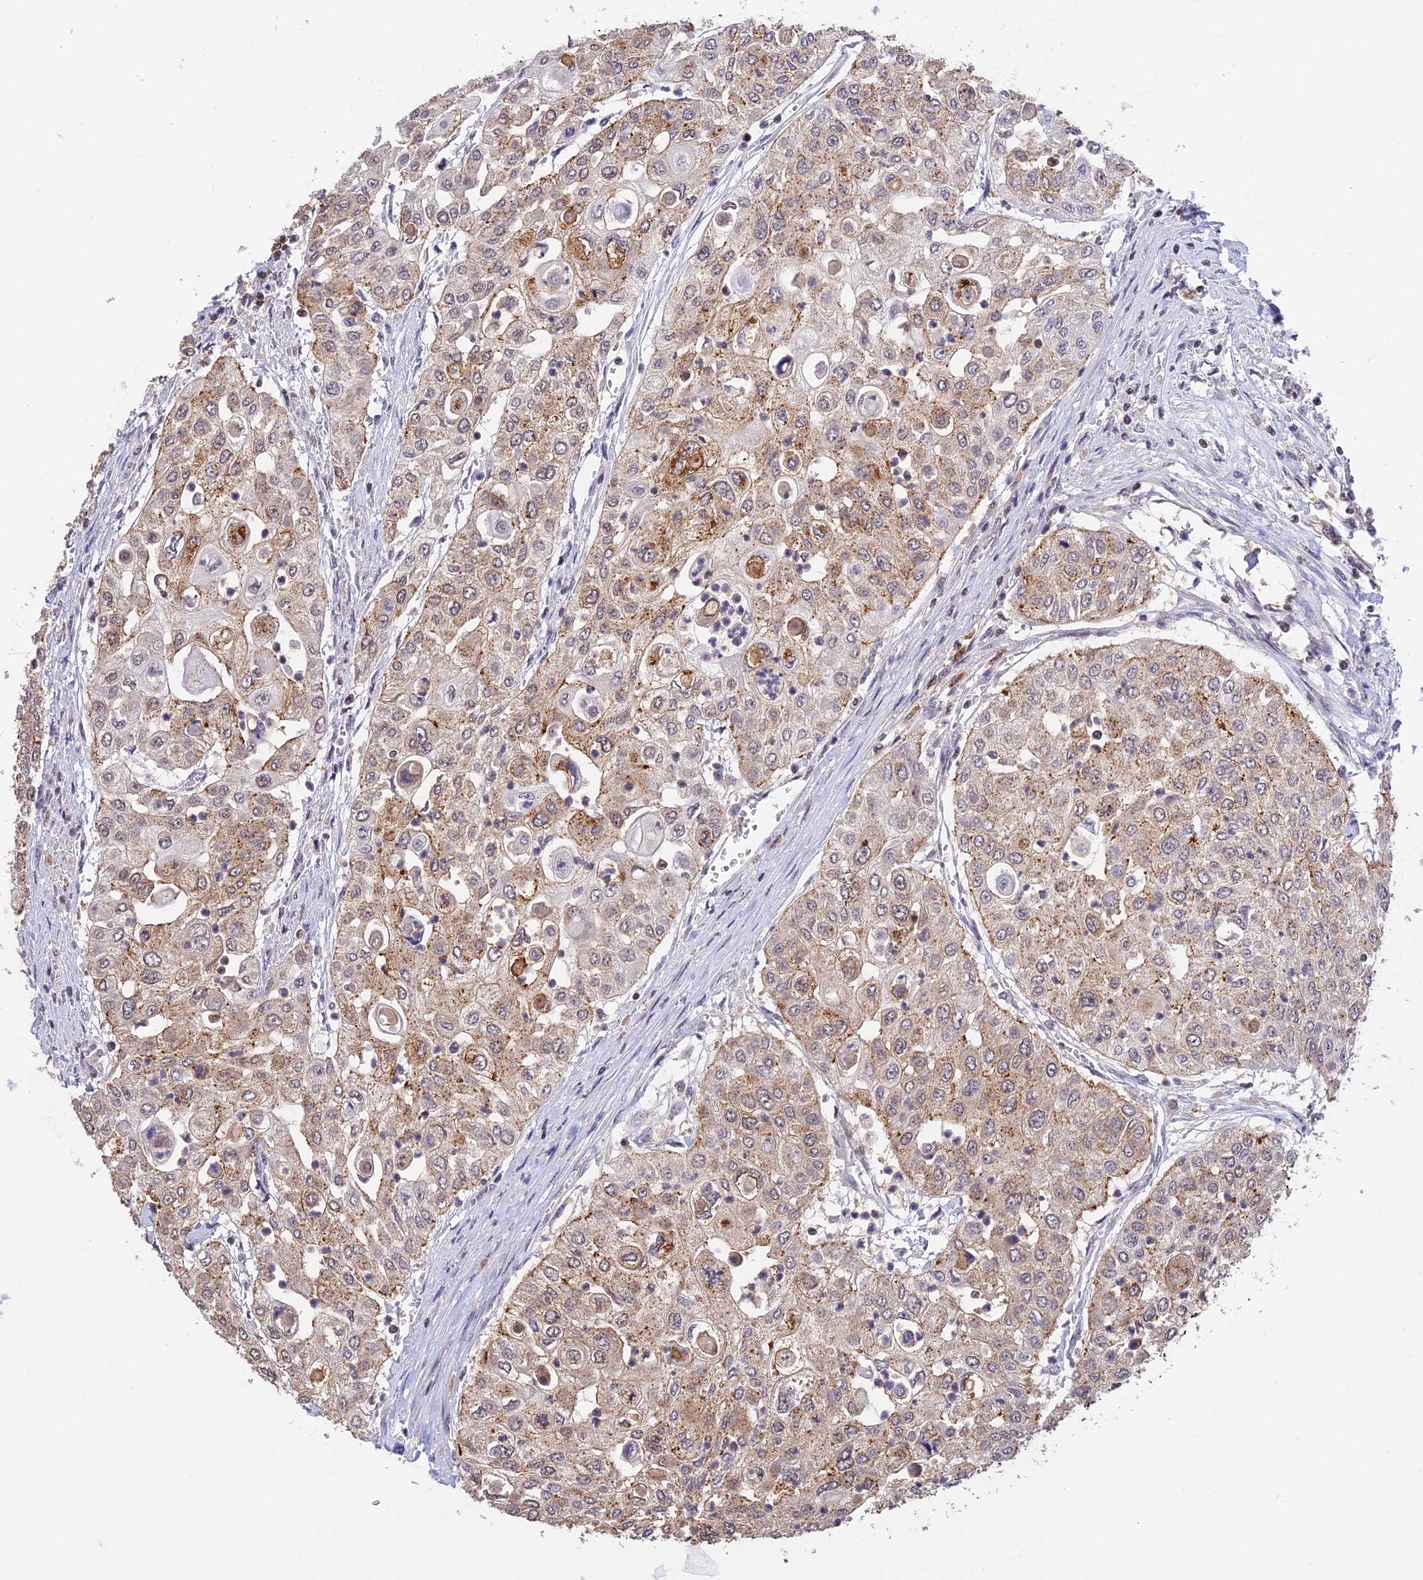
{"staining": {"intensity": "moderate", "quantity": ">75%", "location": "cytoplasmic/membranous"}, "tissue": "urothelial cancer", "cell_type": "Tumor cells", "image_type": "cancer", "snomed": [{"axis": "morphology", "description": "Urothelial carcinoma, High grade"}, {"axis": "topography", "description": "Urinary bladder"}], "caption": "The photomicrograph demonstrates staining of urothelial carcinoma (high-grade), revealing moderate cytoplasmic/membranous protein expression (brown color) within tumor cells.", "gene": "THAP11", "patient": {"sex": "female", "age": 79}}